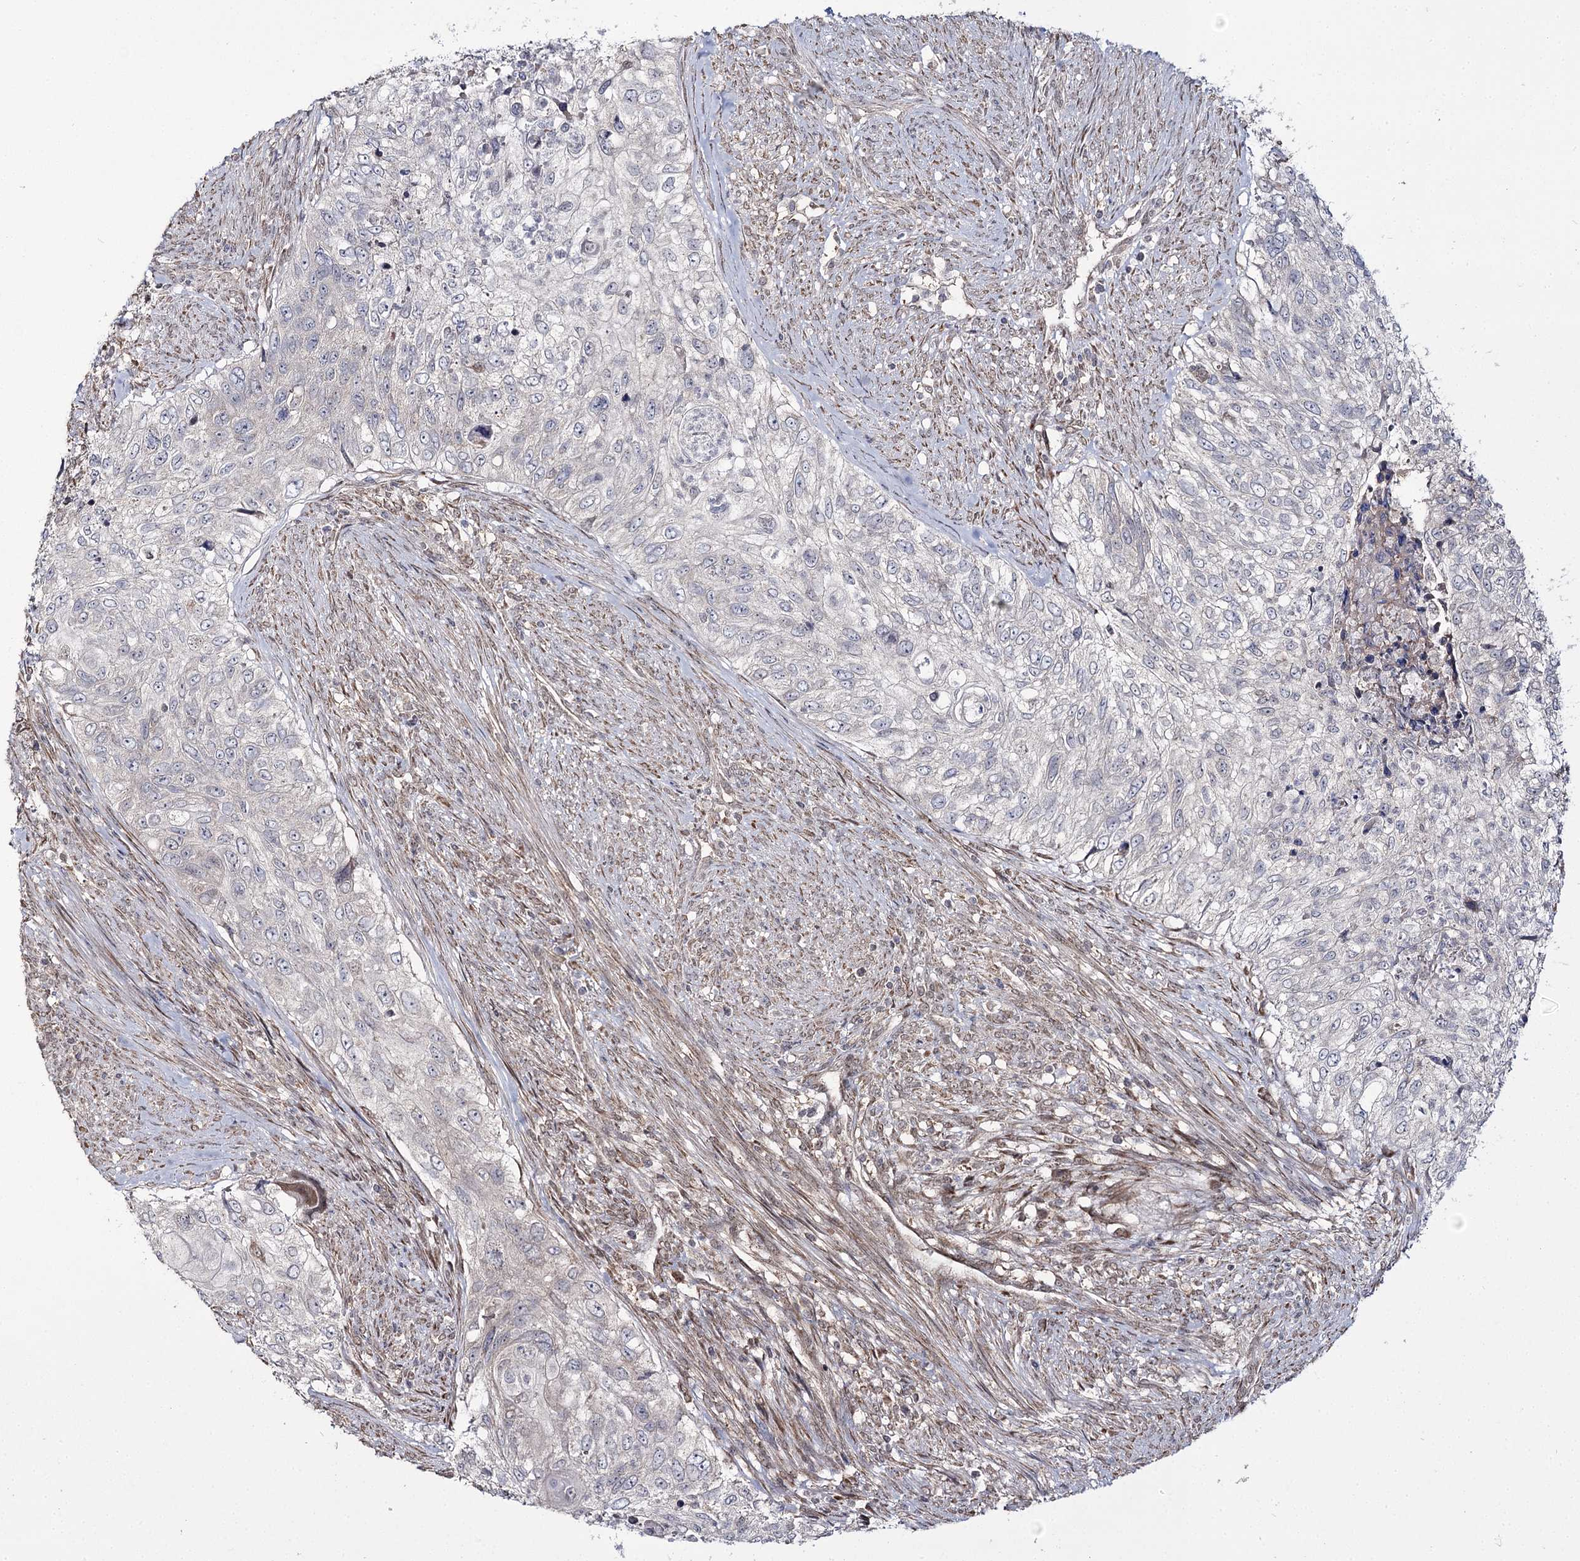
{"staining": {"intensity": "negative", "quantity": "none", "location": "none"}, "tissue": "urothelial cancer", "cell_type": "Tumor cells", "image_type": "cancer", "snomed": [{"axis": "morphology", "description": "Urothelial carcinoma, High grade"}, {"axis": "topography", "description": "Urinary bladder"}], "caption": "Tumor cells are negative for brown protein staining in urothelial carcinoma (high-grade). (IHC, brightfield microscopy, high magnification).", "gene": "TRNT1", "patient": {"sex": "female", "age": 60}}